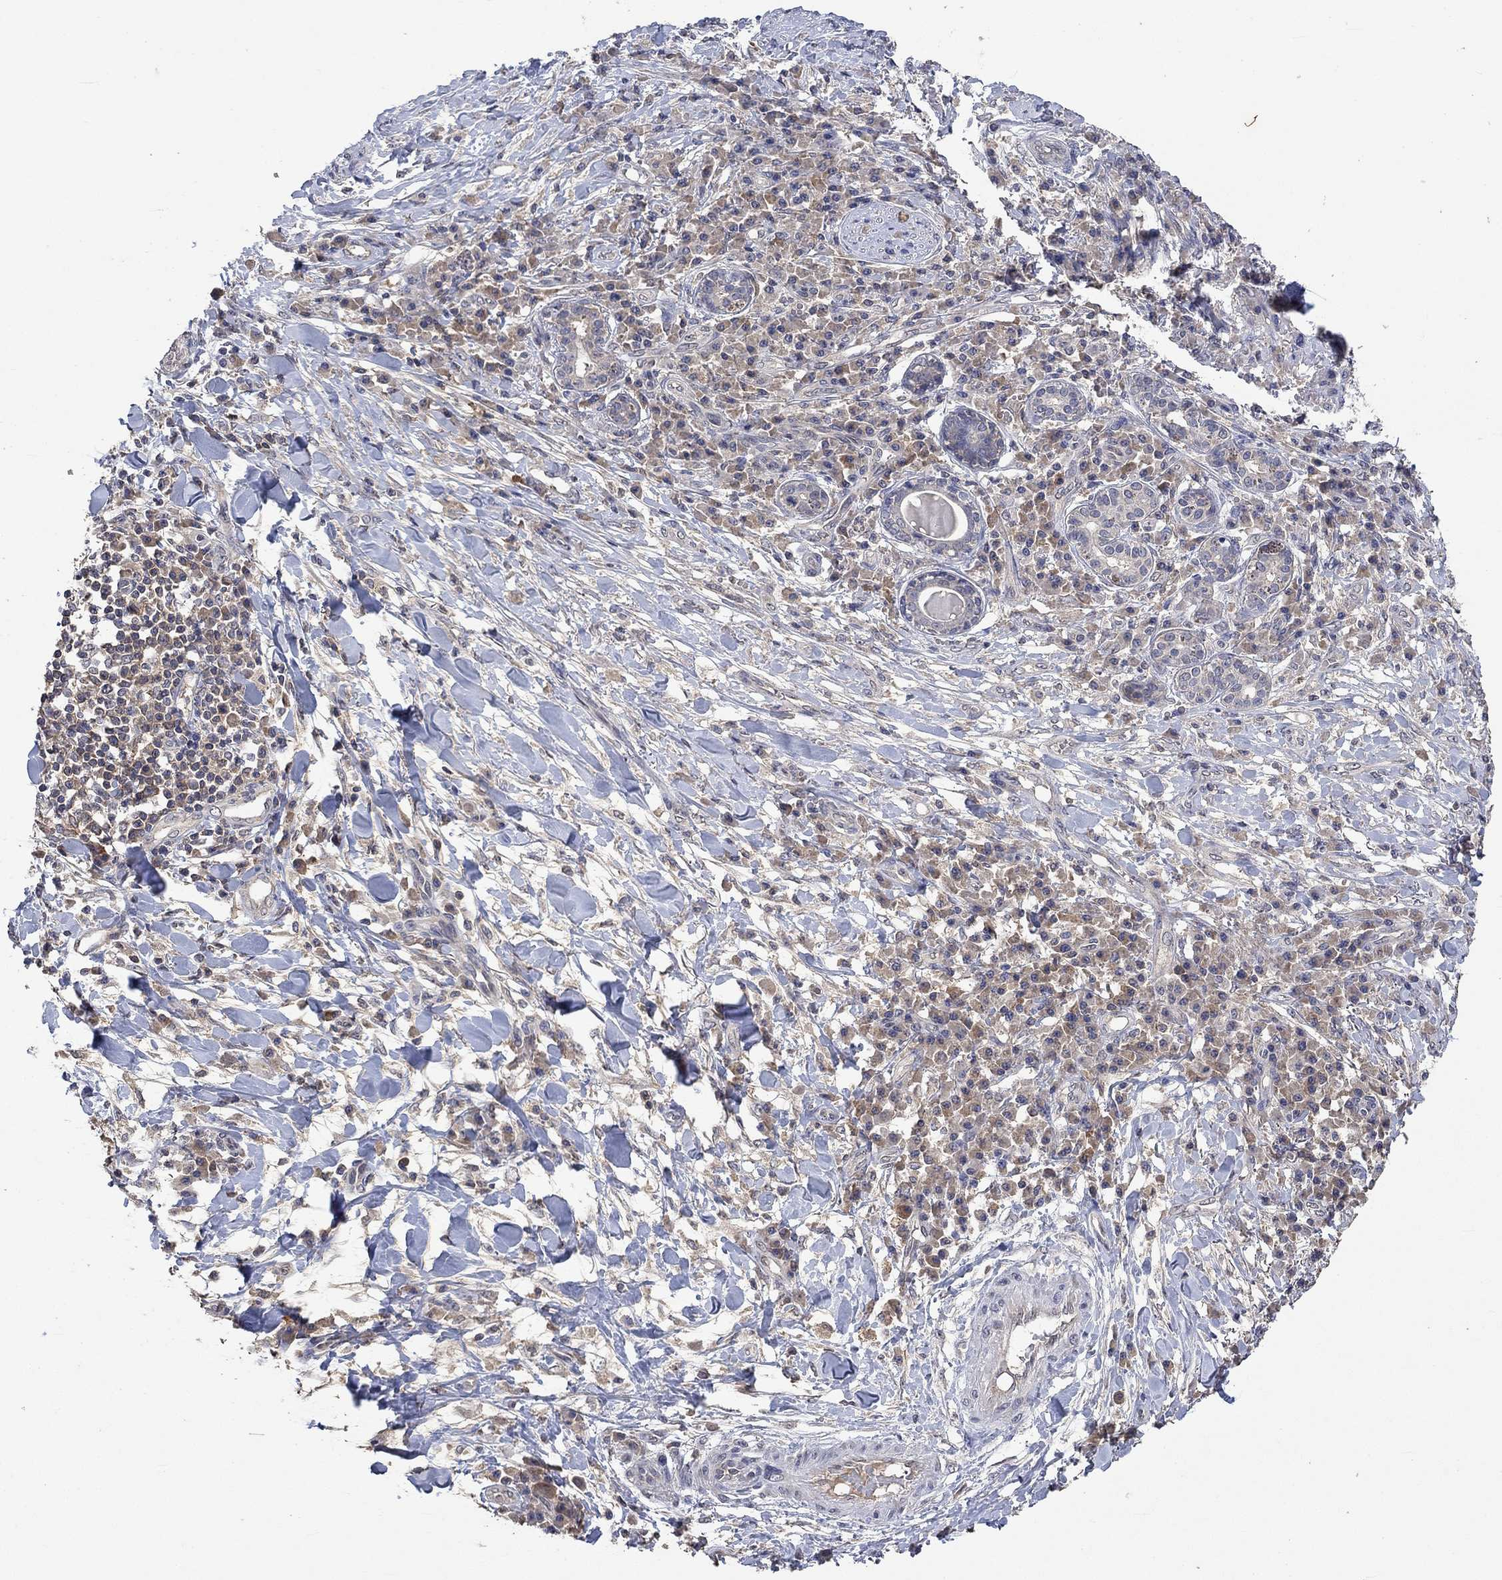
{"staining": {"intensity": "weak", "quantity": "<25%", "location": "cytoplasmic/membranous"}, "tissue": "skin cancer", "cell_type": "Tumor cells", "image_type": "cancer", "snomed": [{"axis": "morphology", "description": "Squamous cell carcinoma, NOS"}, {"axis": "topography", "description": "Skin"}], "caption": "Skin squamous cell carcinoma stained for a protein using IHC displays no staining tumor cells.", "gene": "PTPN20", "patient": {"sex": "male", "age": 92}}